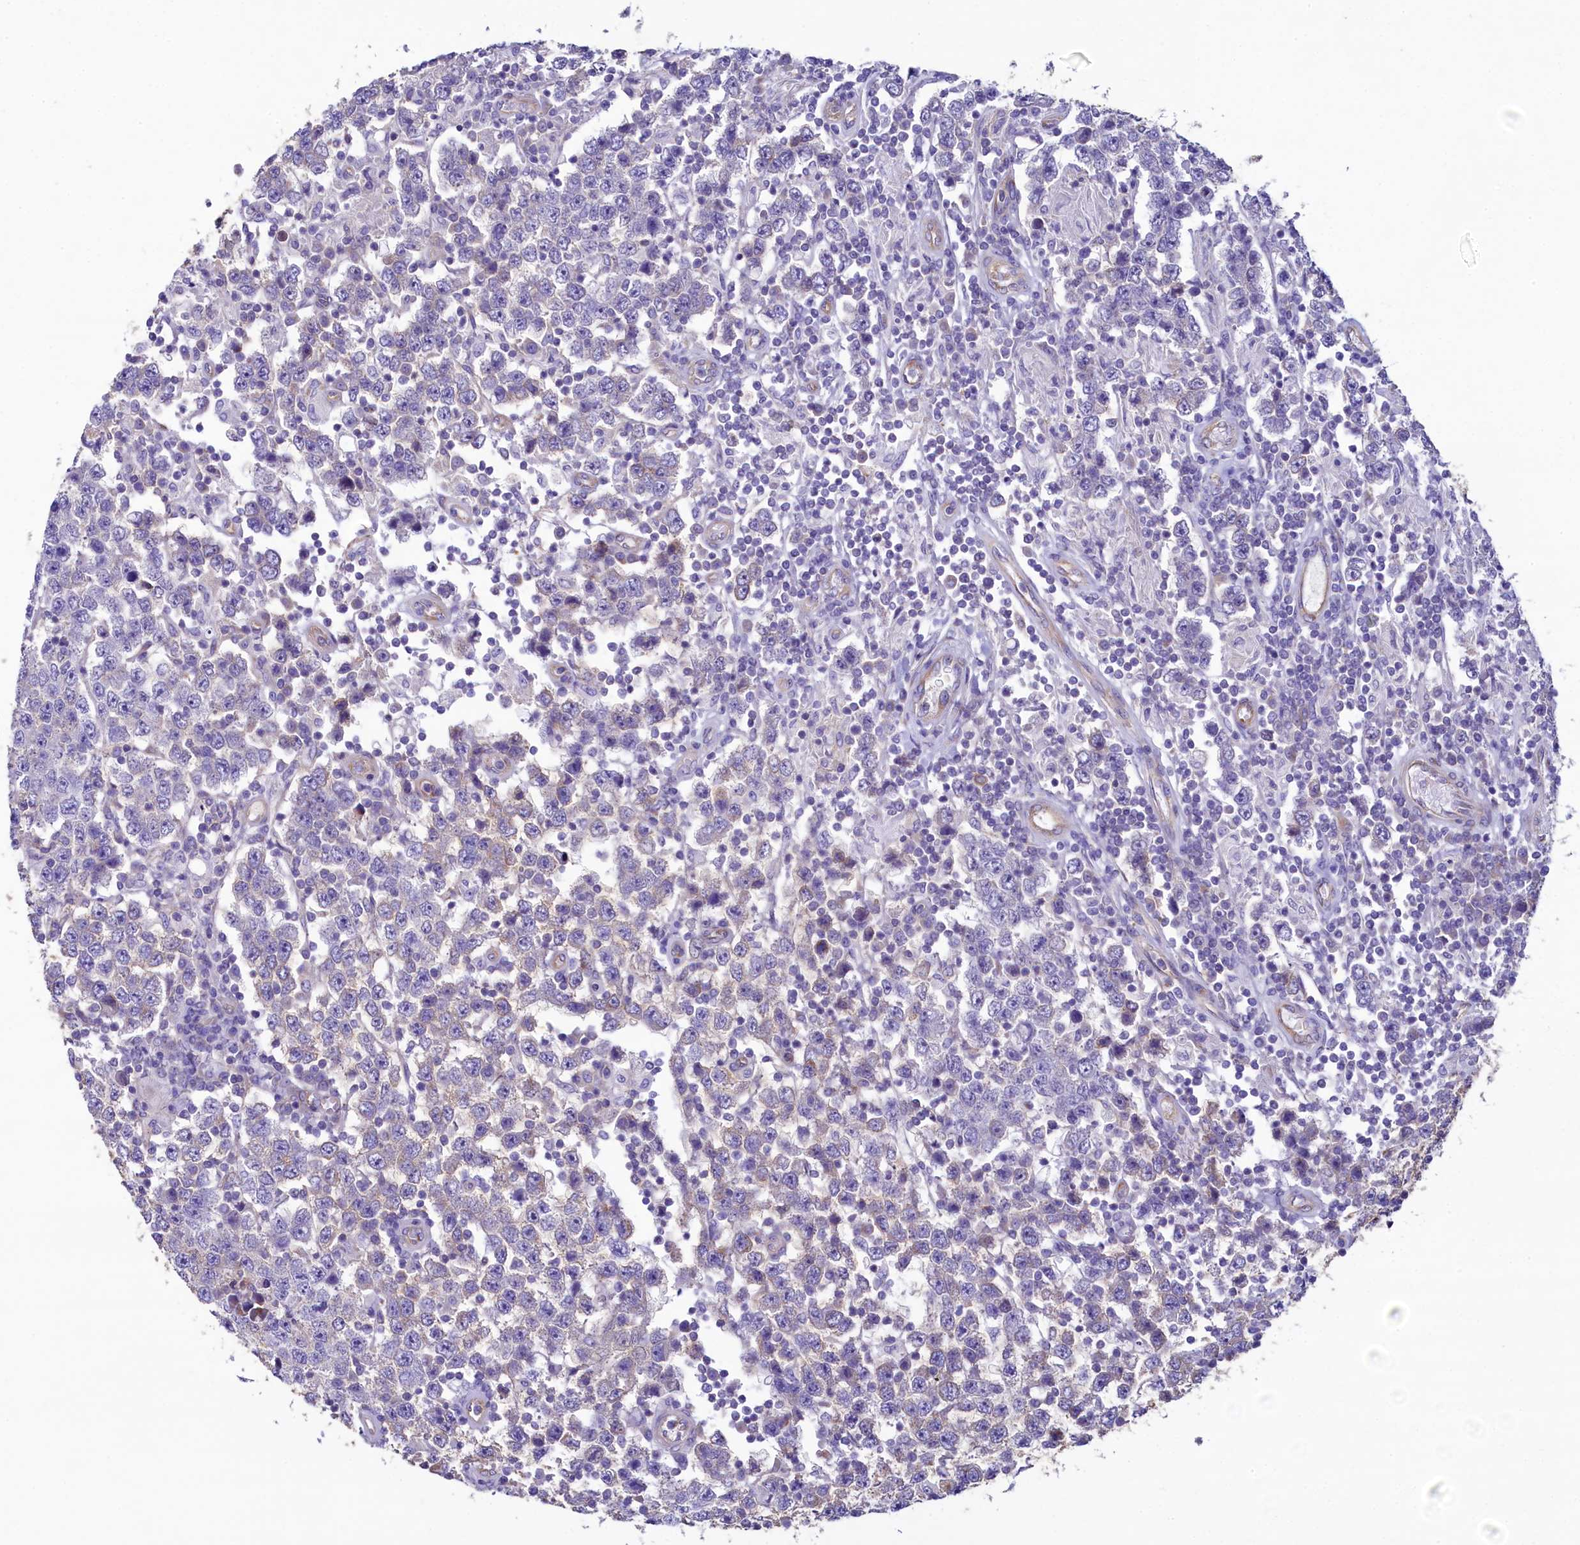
{"staining": {"intensity": "moderate", "quantity": "<25%", "location": "cytoplasmic/membranous"}, "tissue": "testis cancer", "cell_type": "Tumor cells", "image_type": "cancer", "snomed": [{"axis": "morphology", "description": "Normal tissue, NOS"}, {"axis": "morphology", "description": "Urothelial carcinoma, High grade"}, {"axis": "morphology", "description": "Seminoma, NOS"}, {"axis": "morphology", "description": "Carcinoma, Embryonal, NOS"}, {"axis": "topography", "description": "Urinary bladder"}, {"axis": "topography", "description": "Testis"}], "caption": "Human high-grade urothelial carcinoma (testis) stained for a protein (brown) reveals moderate cytoplasmic/membranous positive positivity in about <25% of tumor cells.", "gene": "GPR21", "patient": {"sex": "male", "age": 41}}